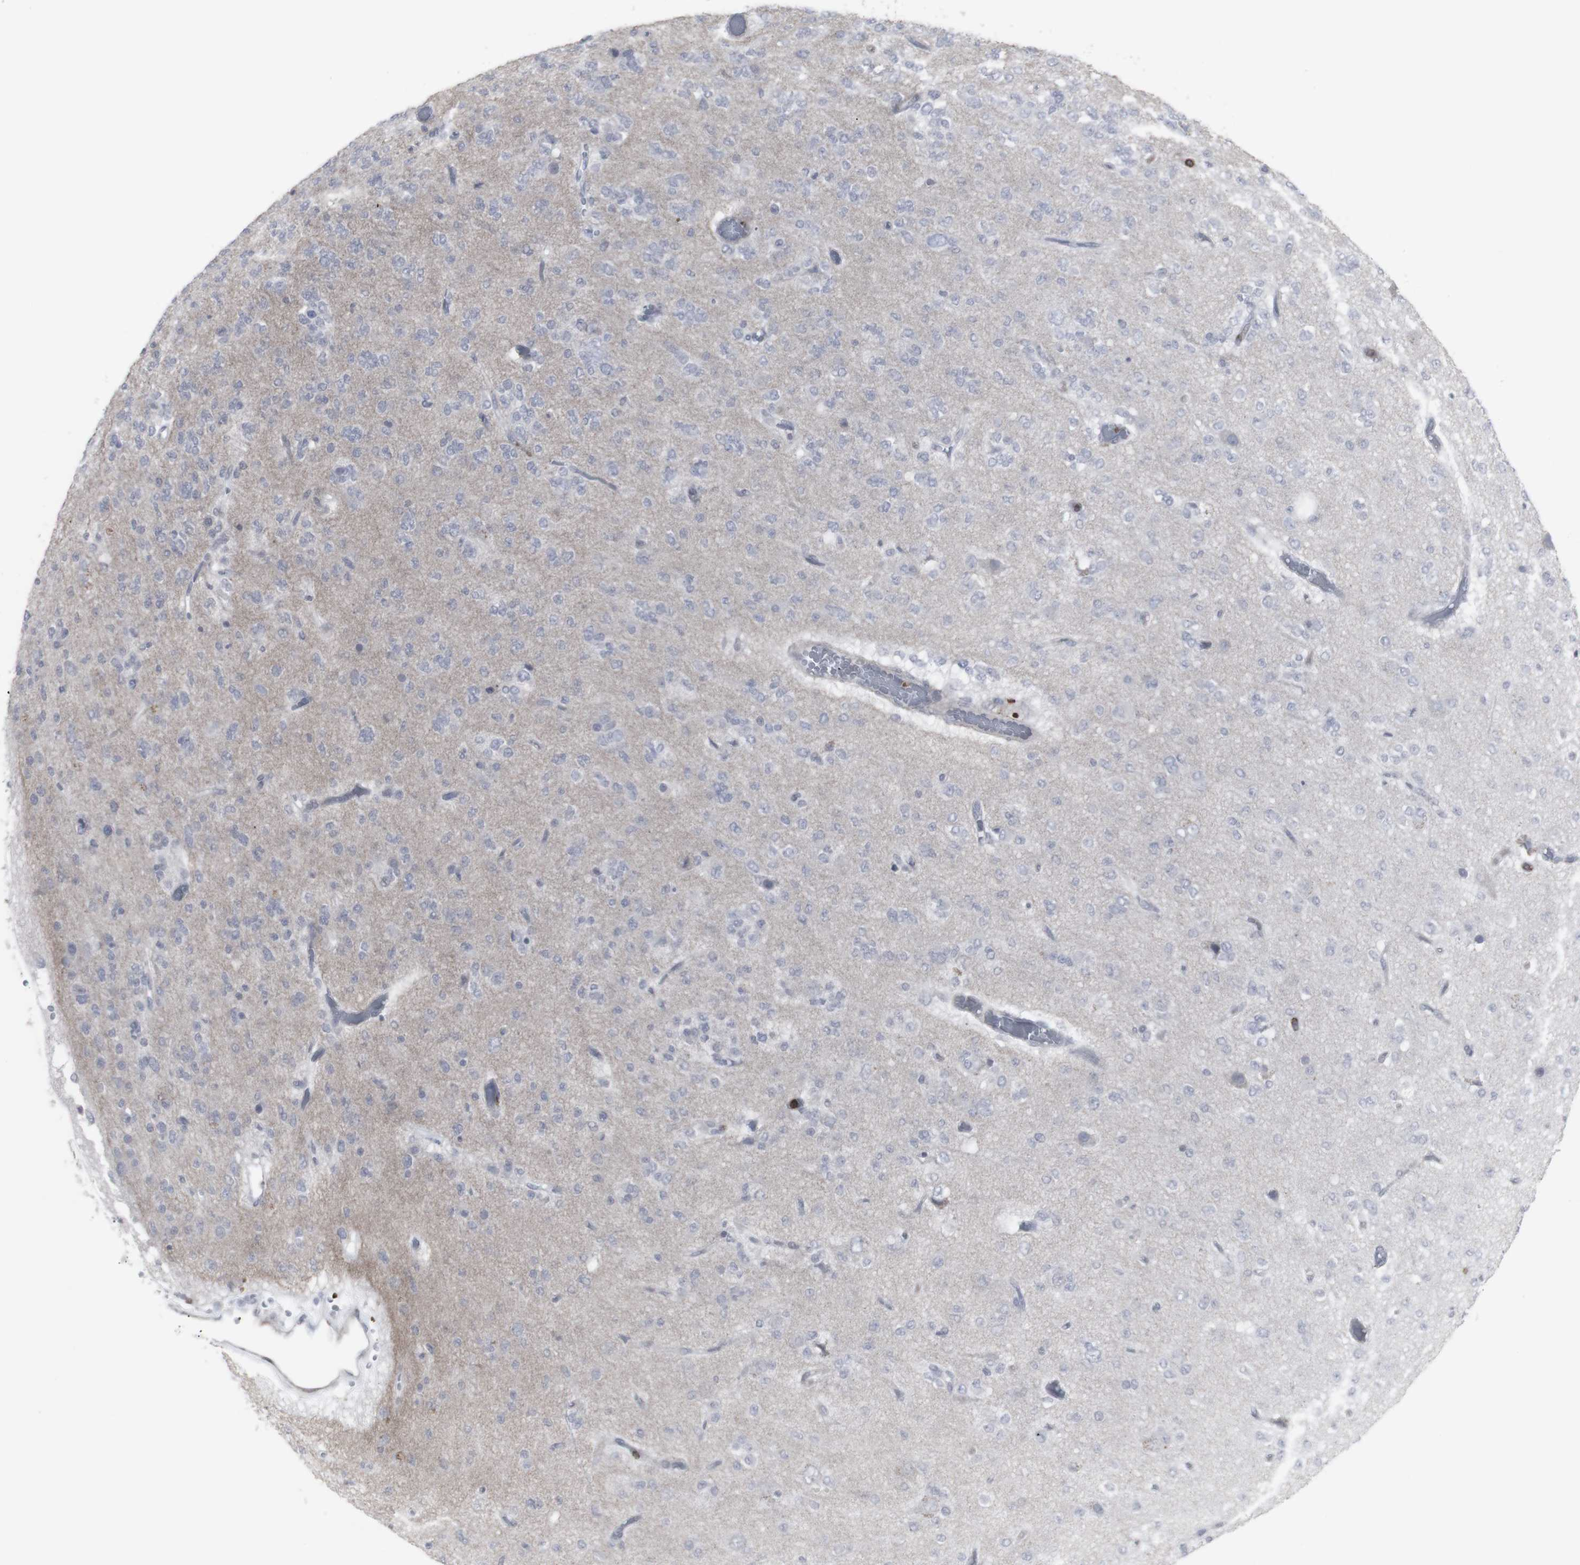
{"staining": {"intensity": "negative", "quantity": "none", "location": "none"}, "tissue": "glioma", "cell_type": "Tumor cells", "image_type": "cancer", "snomed": [{"axis": "morphology", "description": "Glioma, malignant, Low grade"}, {"axis": "topography", "description": "Brain"}], "caption": "IHC micrograph of neoplastic tissue: human glioma stained with DAB (3,3'-diaminobenzidine) displays no significant protein positivity in tumor cells.", "gene": "APOBEC2", "patient": {"sex": "male", "age": 38}}